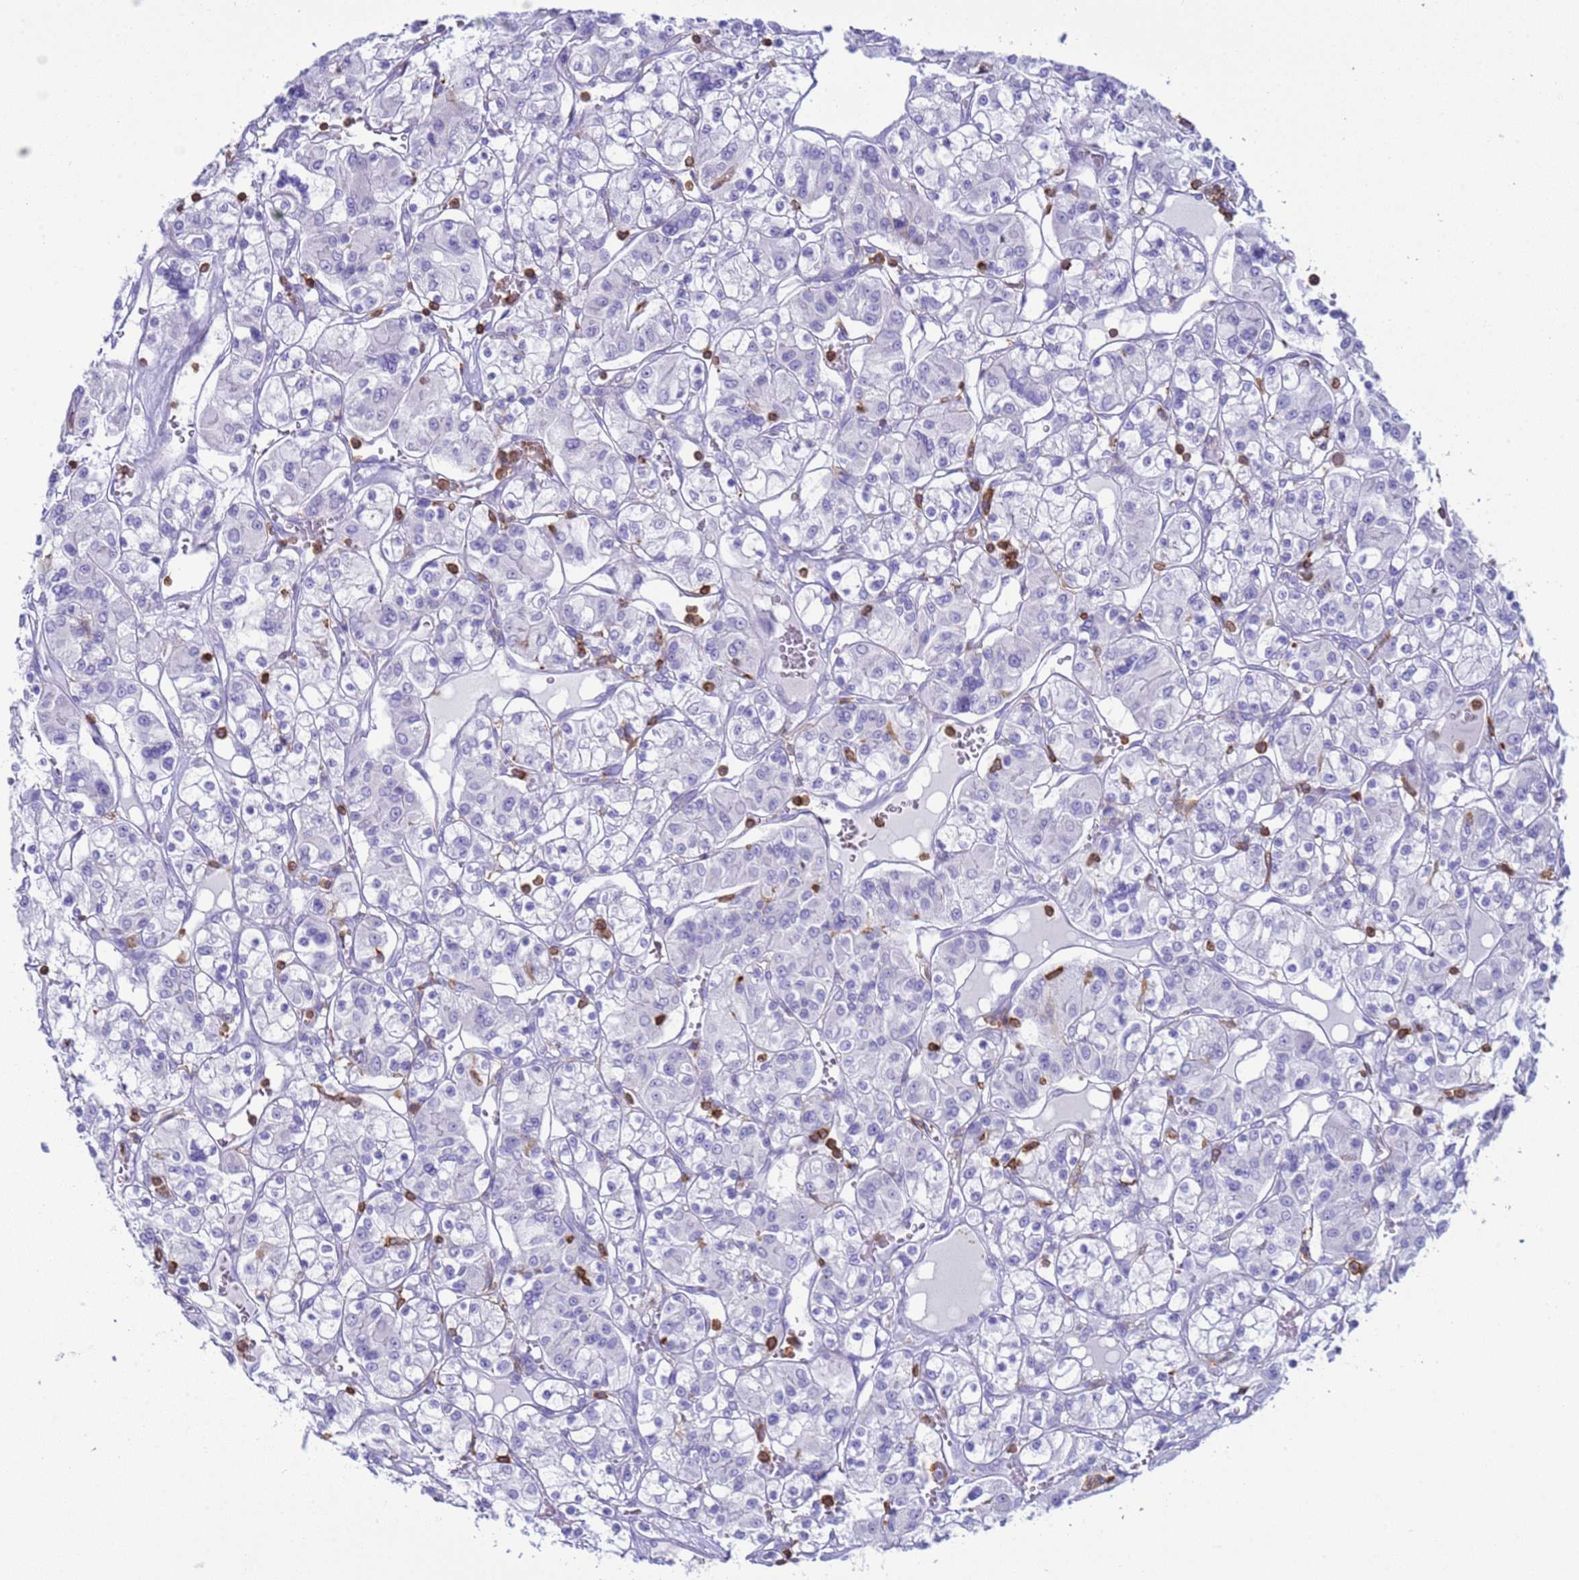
{"staining": {"intensity": "negative", "quantity": "none", "location": "none"}, "tissue": "renal cancer", "cell_type": "Tumor cells", "image_type": "cancer", "snomed": [{"axis": "morphology", "description": "Adenocarcinoma, NOS"}, {"axis": "topography", "description": "Kidney"}], "caption": "High magnification brightfield microscopy of renal adenocarcinoma stained with DAB (brown) and counterstained with hematoxylin (blue): tumor cells show no significant expression.", "gene": "IRF5", "patient": {"sex": "female", "age": 59}}